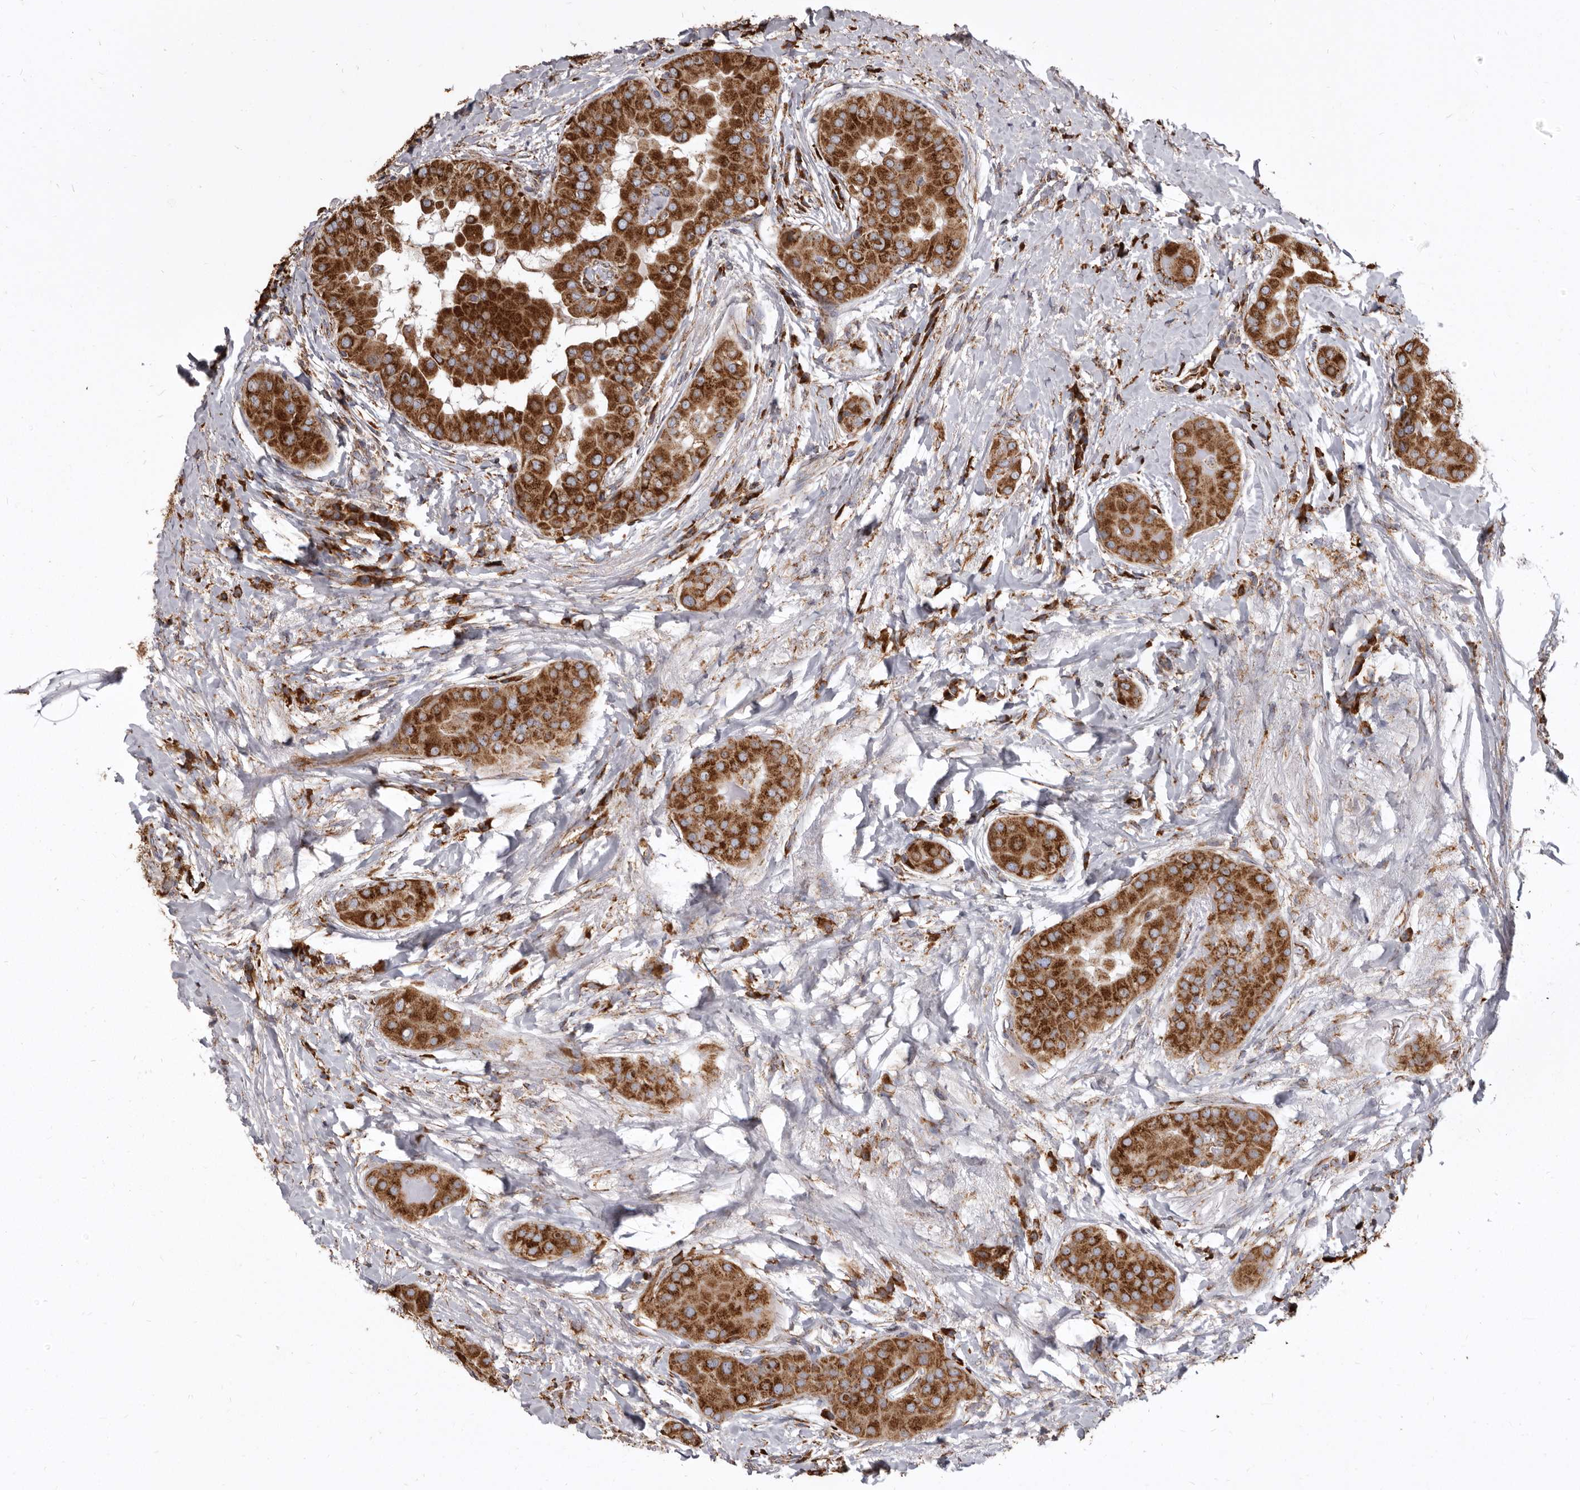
{"staining": {"intensity": "strong", "quantity": ">75%", "location": "cytoplasmic/membranous"}, "tissue": "thyroid cancer", "cell_type": "Tumor cells", "image_type": "cancer", "snomed": [{"axis": "morphology", "description": "Papillary adenocarcinoma, NOS"}, {"axis": "topography", "description": "Thyroid gland"}], "caption": "This photomicrograph reveals IHC staining of papillary adenocarcinoma (thyroid), with high strong cytoplasmic/membranous expression in about >75% of tumor cells.", "gene": "CDK5RAP3", "patient": {"sex": "male", "age": 33}}